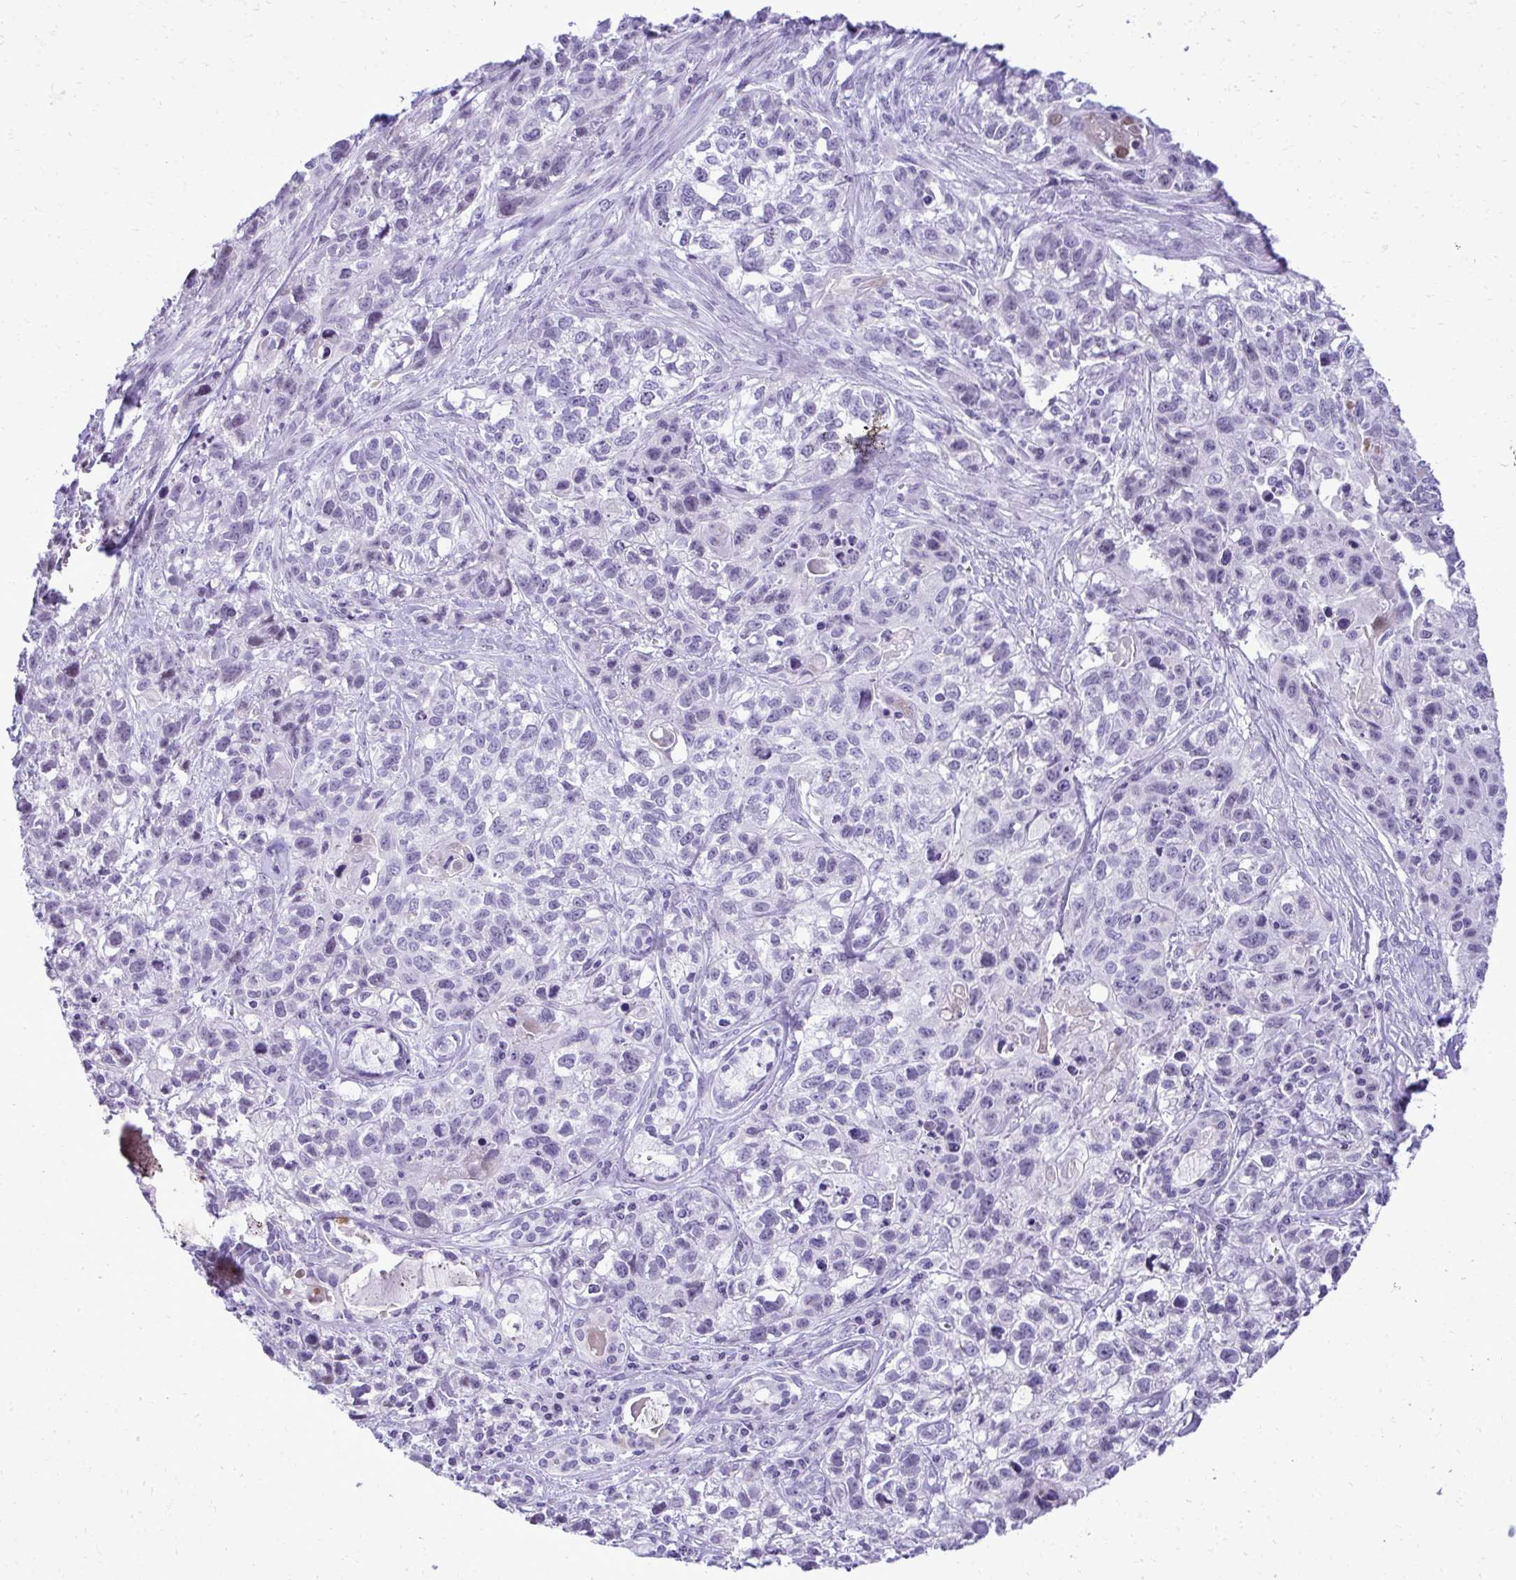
{"staining": {"intensity": "negative", "quantity": "none", "location": "none"}, "tissue": "lung cancer", "cell_type": "Tumor cells", "image_type": "cancer", "snomed": [{"axis": "morphology", "description": "Squamous cell carcinoma, NOS"}, {"axis": "topography", "description": "Lung"}], "caption": "Immunohistochemistry histopathology image of neoplastic tissue: human lung cancer stained with DAB (3,3'-diaminobenzidine) reveals no significant protein staining in tumor cells. (DAB (3,3'-diaminobenzidine) IHC visualized using brightfield microscopy, high magnification).", "gene": "PITPNM3", "patient": {"sex": "male", "age": 74}}